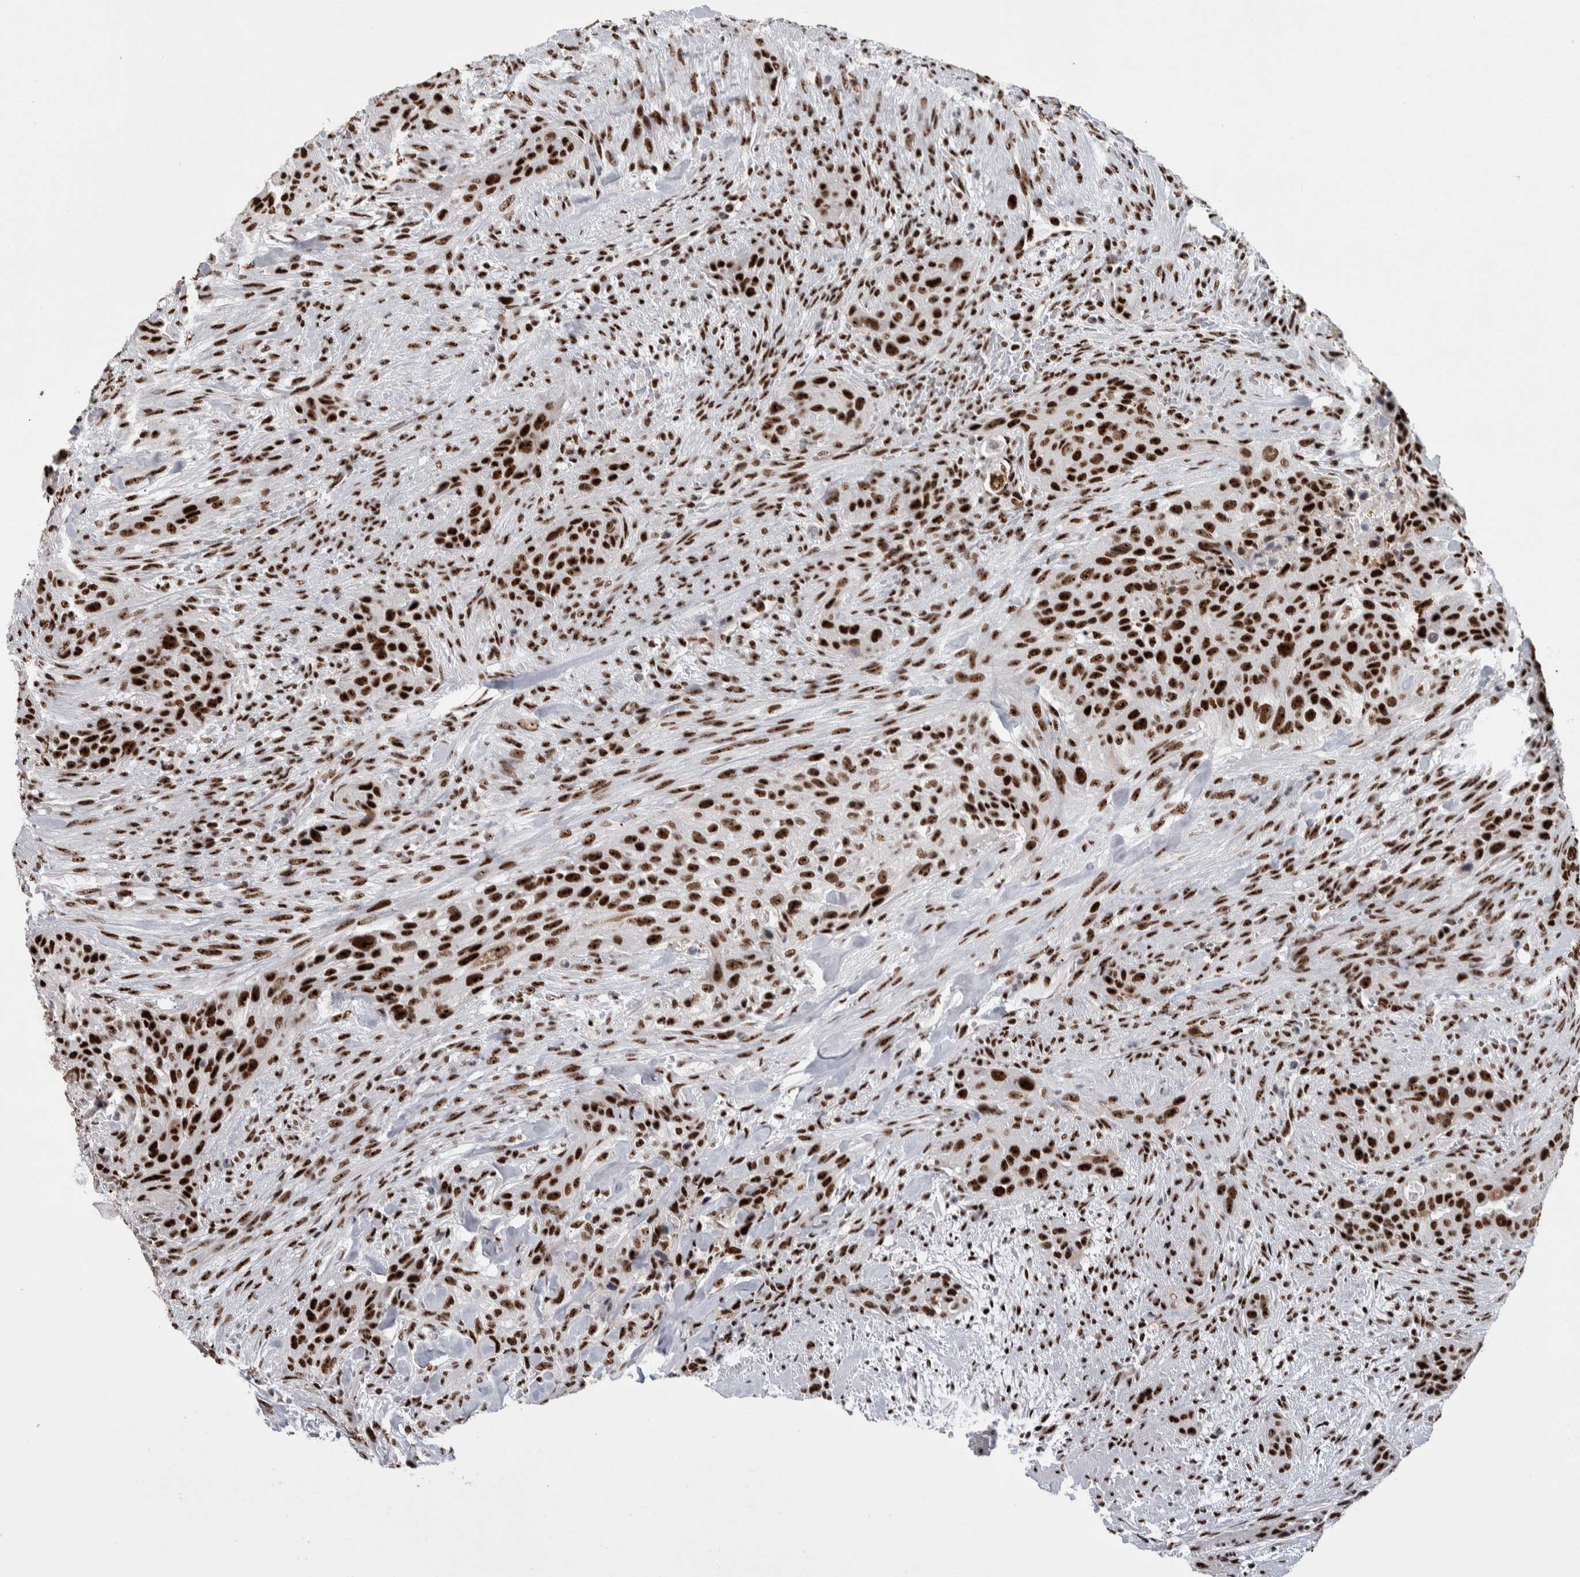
{"staining": {"intensity": "strong", "quantity": ">75%", "location": "nuclear"}, "tissue": "urothelial cancer", "cell_type": "Tumor cells", "image_type": "cancer", "snomed": [{"axis": "morphology", "description": "Urothelial carcinoma, High grade"}, {"axis": "topography", "description": "Urinary bladder"}], "caption": "High-grade urothelial carcinoma tissue shows strong nuclear positivity in approximately >75% of tumor cells The staining was performed using DAB, with brown indicating positive protein expression. Nuclei are stained blue with hematoxylin.", "gene": "NCL", "patient": {"sex": "male", "age": 35}}